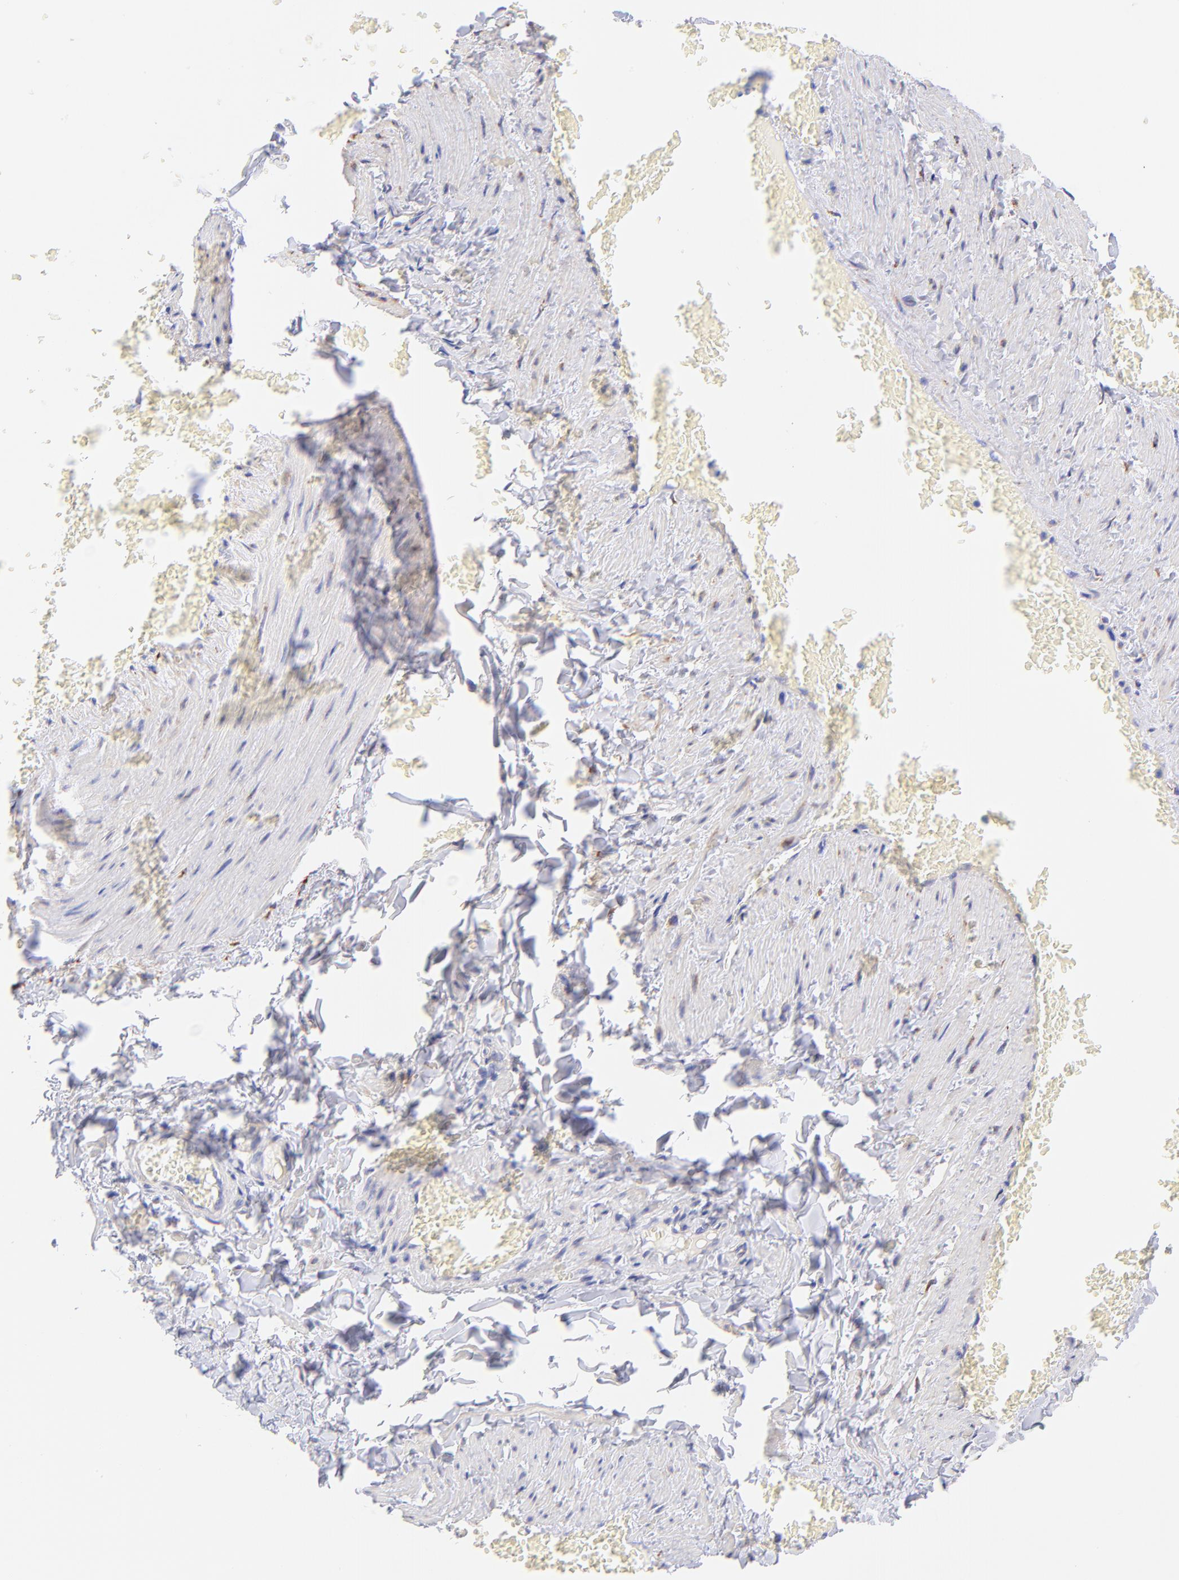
{"staining": {"intensity": "negative", "quantity": "none", "location": "none"}, "tissue": "adipose tissue", "cell_type": "Adipocytes", "image_type": "normal", "snomed": [{"axis": "morphology", "description": "Normal tissue, NOS"}, {"axis": "topography", "description": "Vascular tissue"}], "caption": "IHC image of unremarkable adipose tissue: human adipose tissue stained with DAB (3,3'-diaminobenzidine) exhibits no significant protein staining in adipocytes.", "gene": "SPARC", "patient": {"sex": "male", "age": 41}}